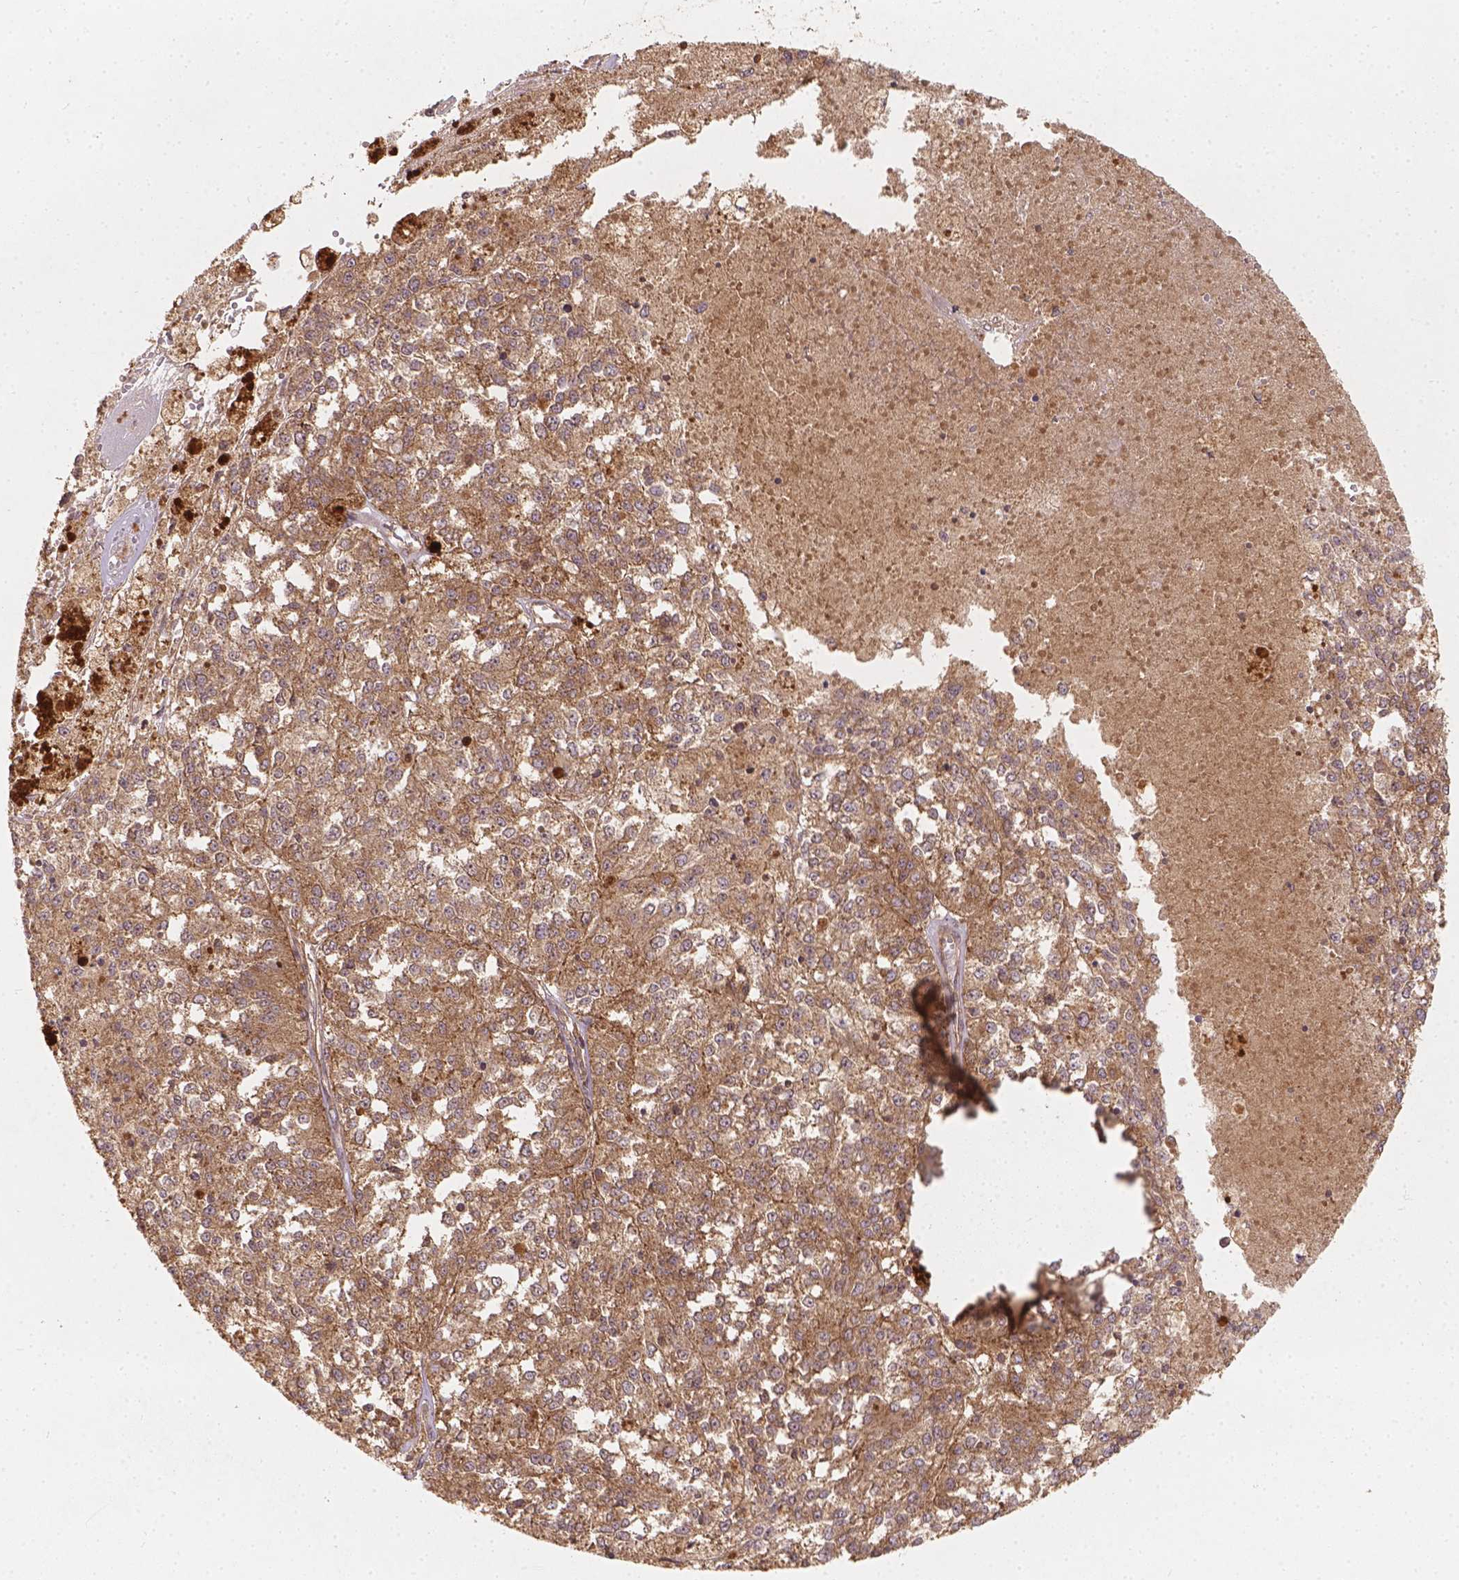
{"staining": {"intensity": "moderate", "quantity": ">75%", "location": "cytoplasmic/membranous"}, "tissue": "melanoma", "cell_type": "Tumor cells", "image_type": "cancer", "snomed": [{"axis": "morphology", "description": "Malignant melanoma, Metastatic site"}, {"axis": "topography", "description": "Lymph node"}], "caption": "There is medium levels of moderate cytoplasmic/membranous staining in tumor cells of melanoma, as demonstrated by immunohistochemical staining (brown color).", "gene": "XPR1", "patient": {"sex": "female", "age": 64}}